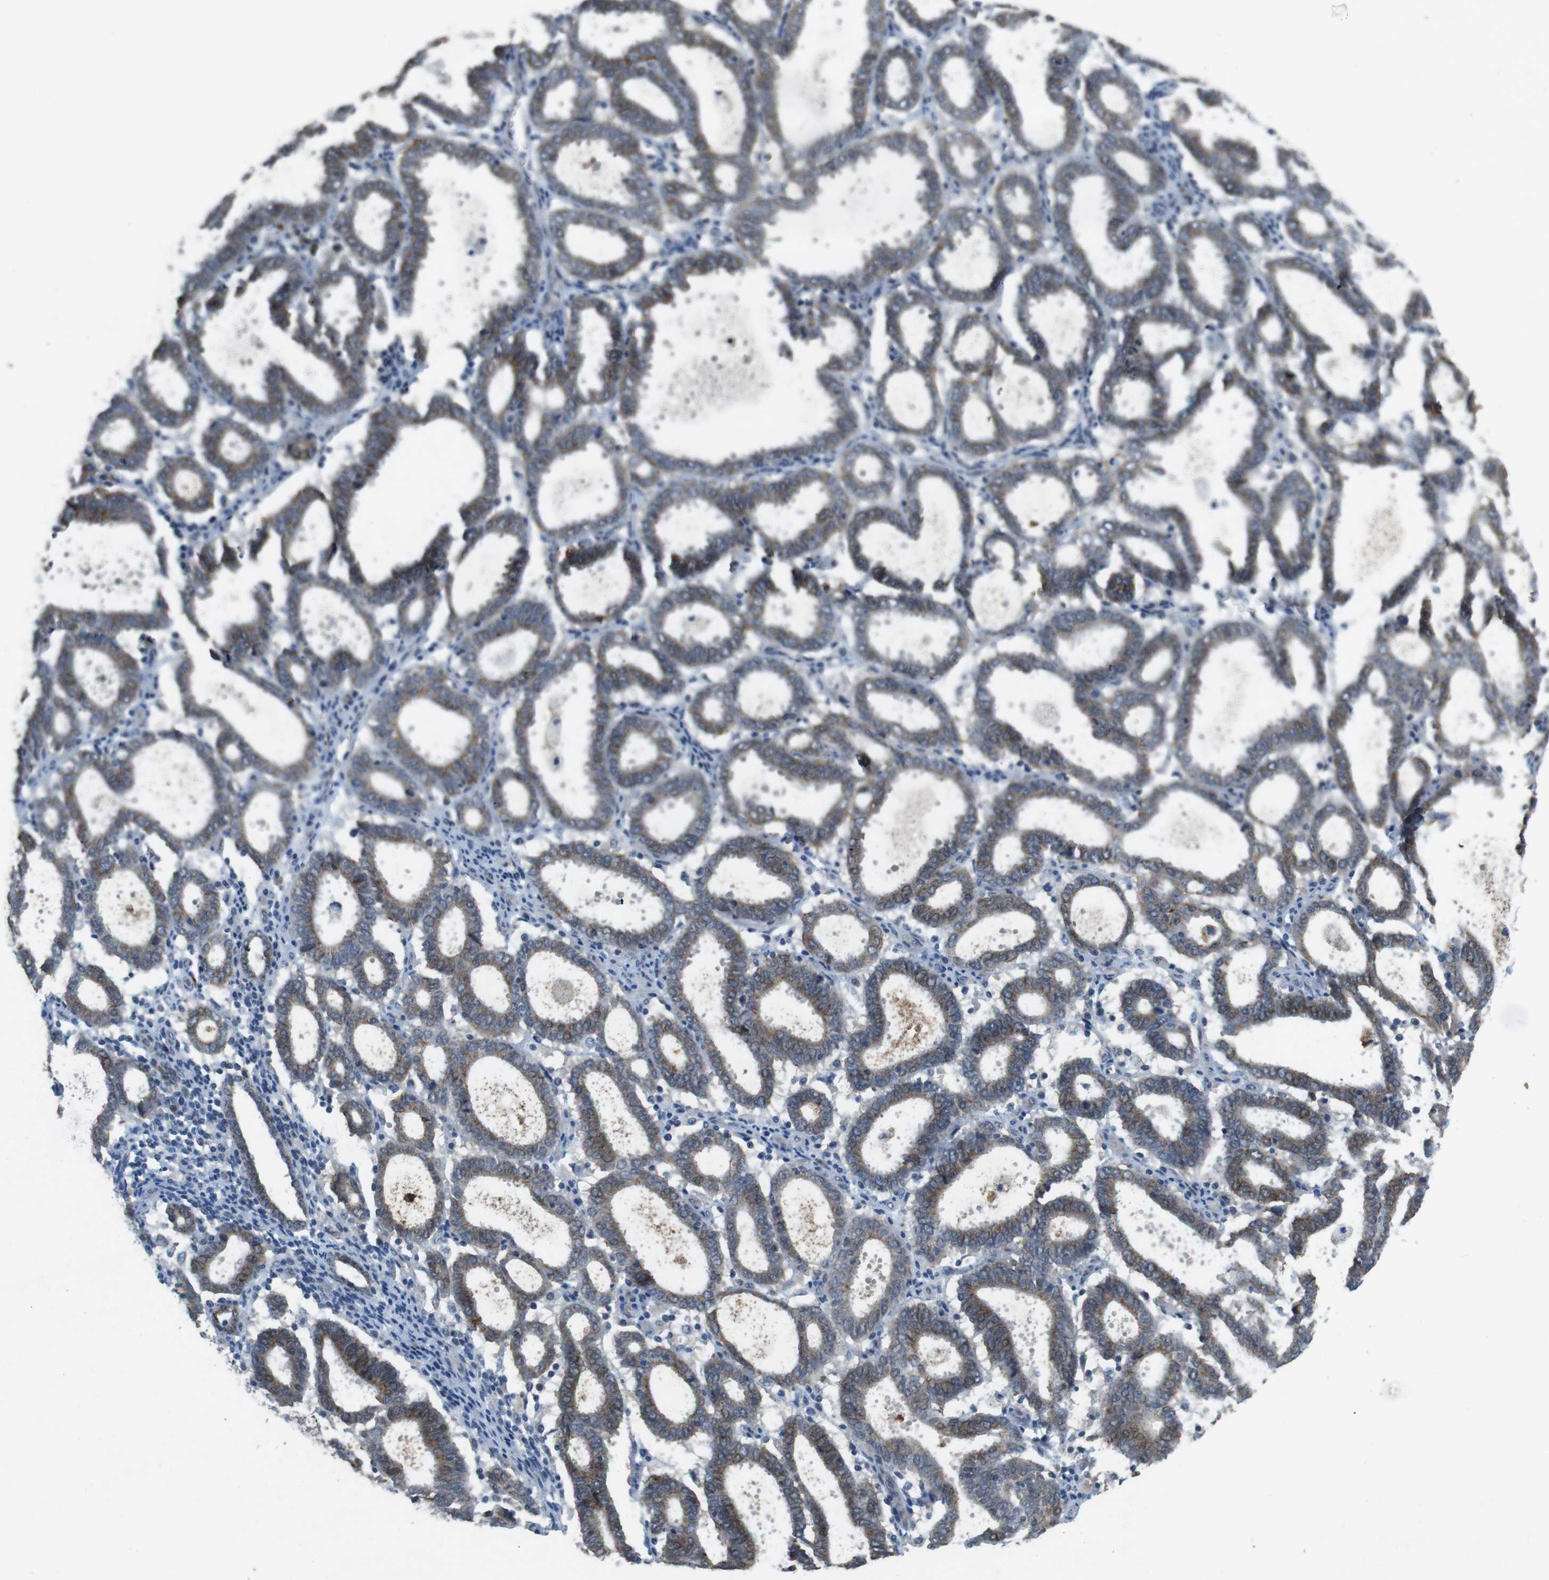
{"staining": {"intensity": "moderate", "quantity": "25%-75%", "location": "cytoplasmic/membranous"}, "tissue": "endometrial cancer", "cell_type": "Tumor cells", "image_type": "cancer", "snomed": [{"axis": "morphology", "description": "Adenocarcinoma, NOS"}, {"axis": "topography", "description": "Uterus"}], "caption": "Endometrial adenocarcinoma stained with a protein marker displays moderate staining in tumor cells.", "gene": "CLDN7", "patient": {"sex": "female", "age": 83}}